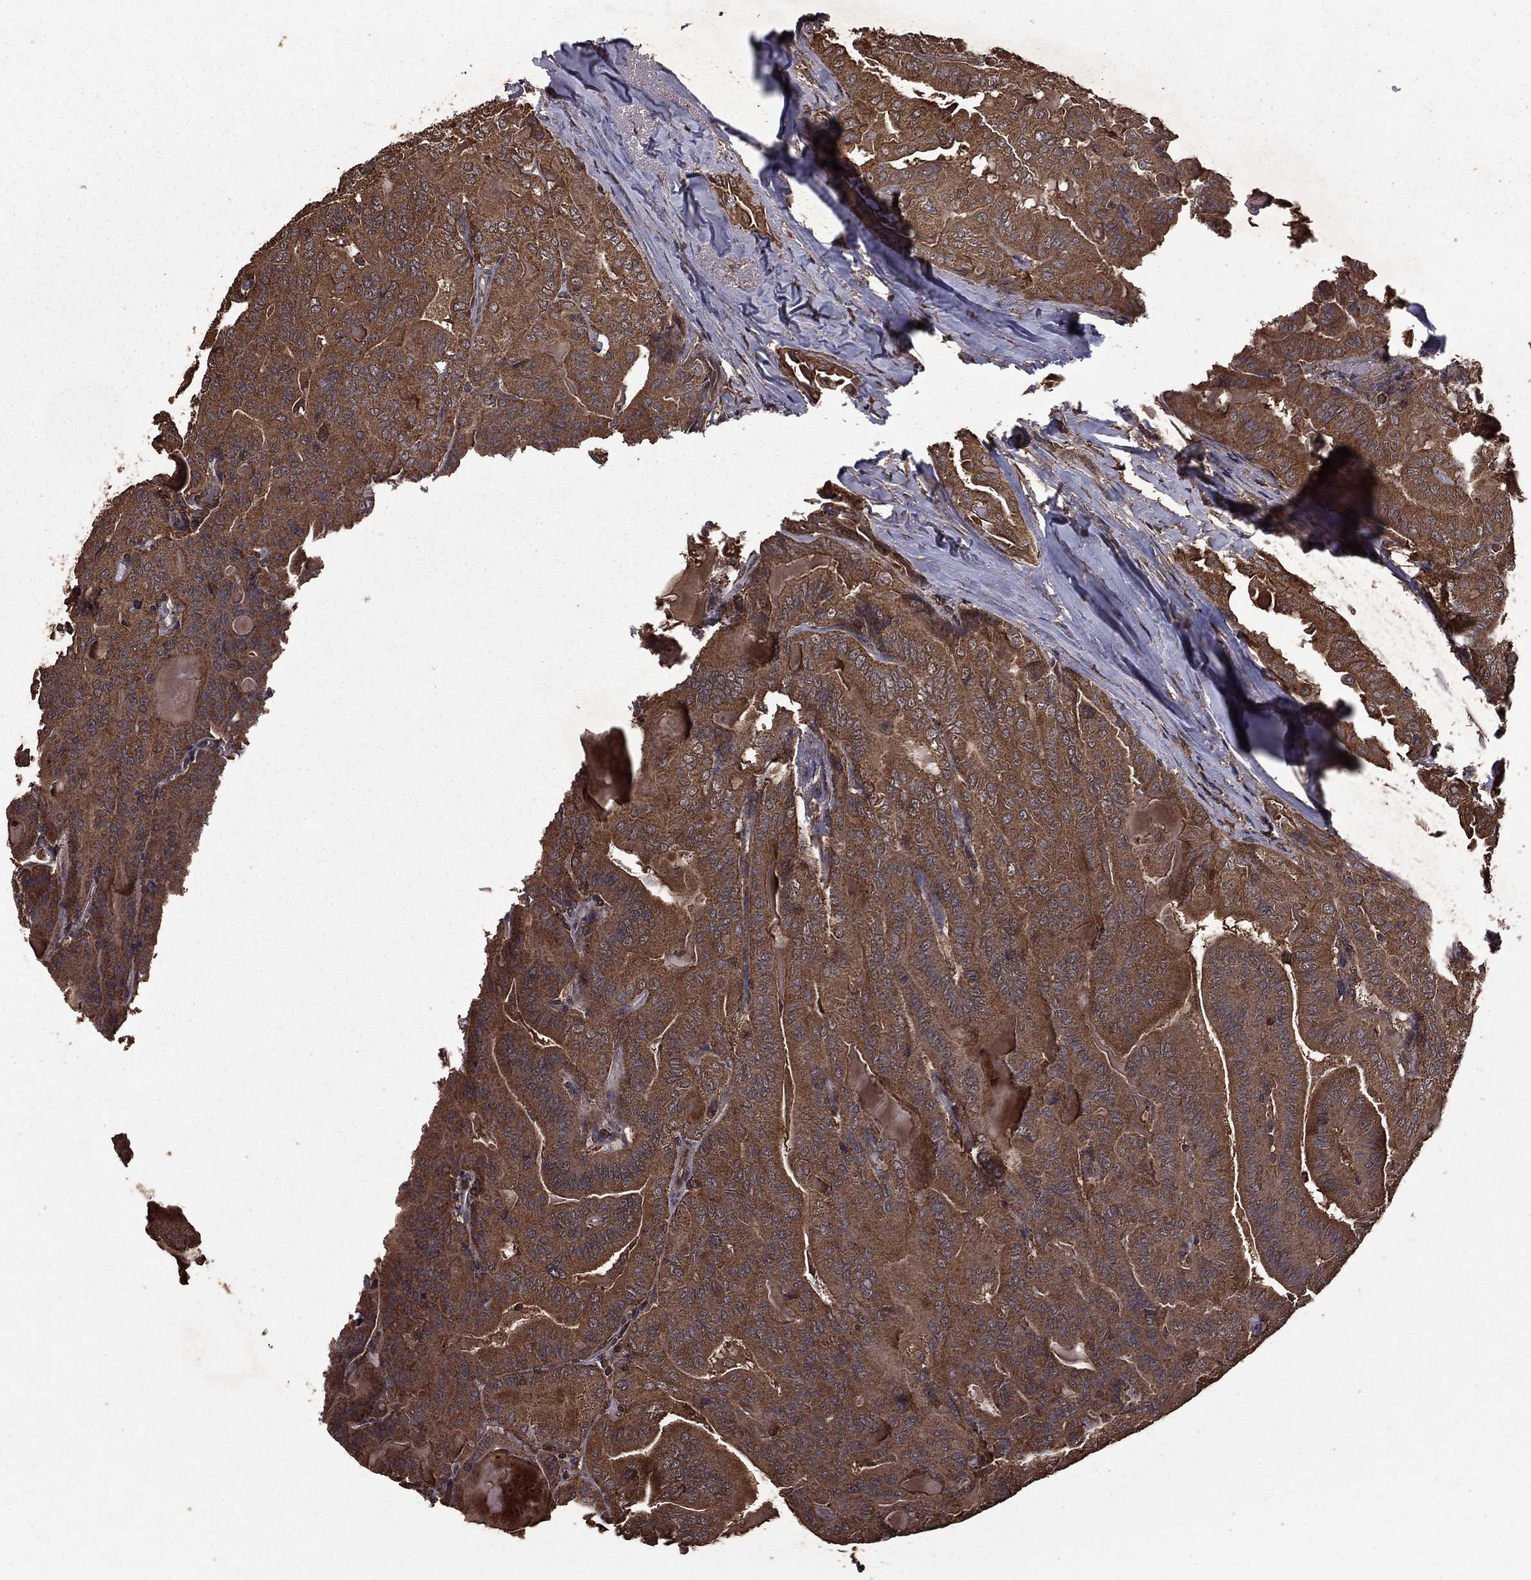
{"staining": {"intensity": "moderate", "quantity": ">75%", "location": "cytoplasmic/membranous"}, "tissue": "thyroid cancer", "cell_type": "Tumor cells", "image_type": "cancer", "snomed": [{"axis": "morphology", "description": "Papillary adenocarcinoma, NOS"}, {"axis": "topography", "description": "Thyroid gland"}], "caption": "A medium amount of moderate cytoplasmic/membranous expression is identified in about >75% of tumor cells in thyroid cancer tissue.", "gene": "BIRC6", "patient": {"sex": "female", "age": 68}}